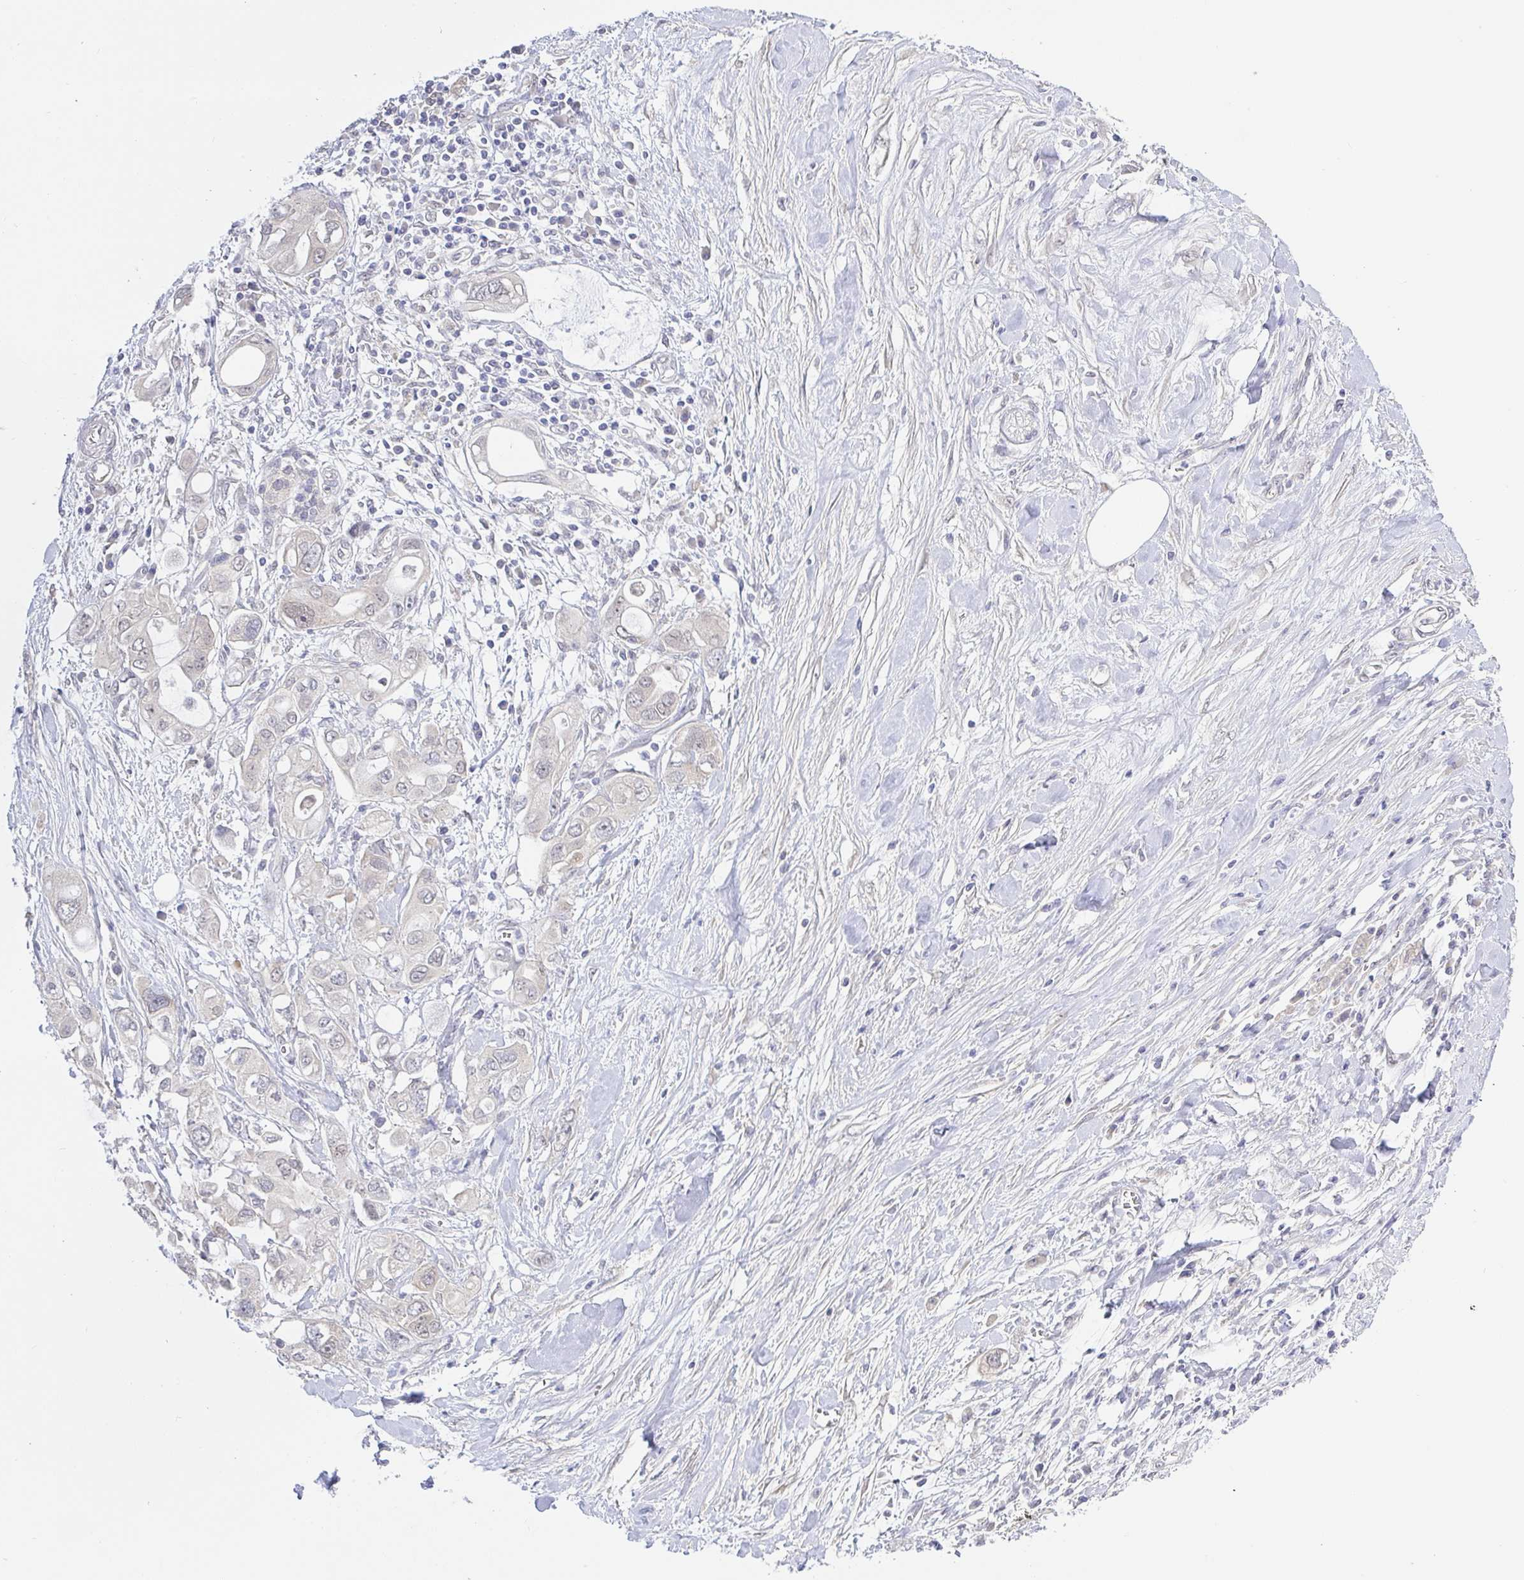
{"staining": {"intensity": "weak", "quantity": "<25%", "location": "nuclear"}, "tissue": "pancreatic cancer", "cell_type": "Tumor cells", "image_type": "cancer", "snomed": [{"axis": "morphology", "description": "Adenocarcinoma, NOS"}, {"axis": "topography", "description": "Pancreas"}], "caption": "Tumor cells show no significant expression in pancreatic cancer (adenocarcinoma).", "gene": "HYPK", "patient": {"sex": "female", "age": 56}}